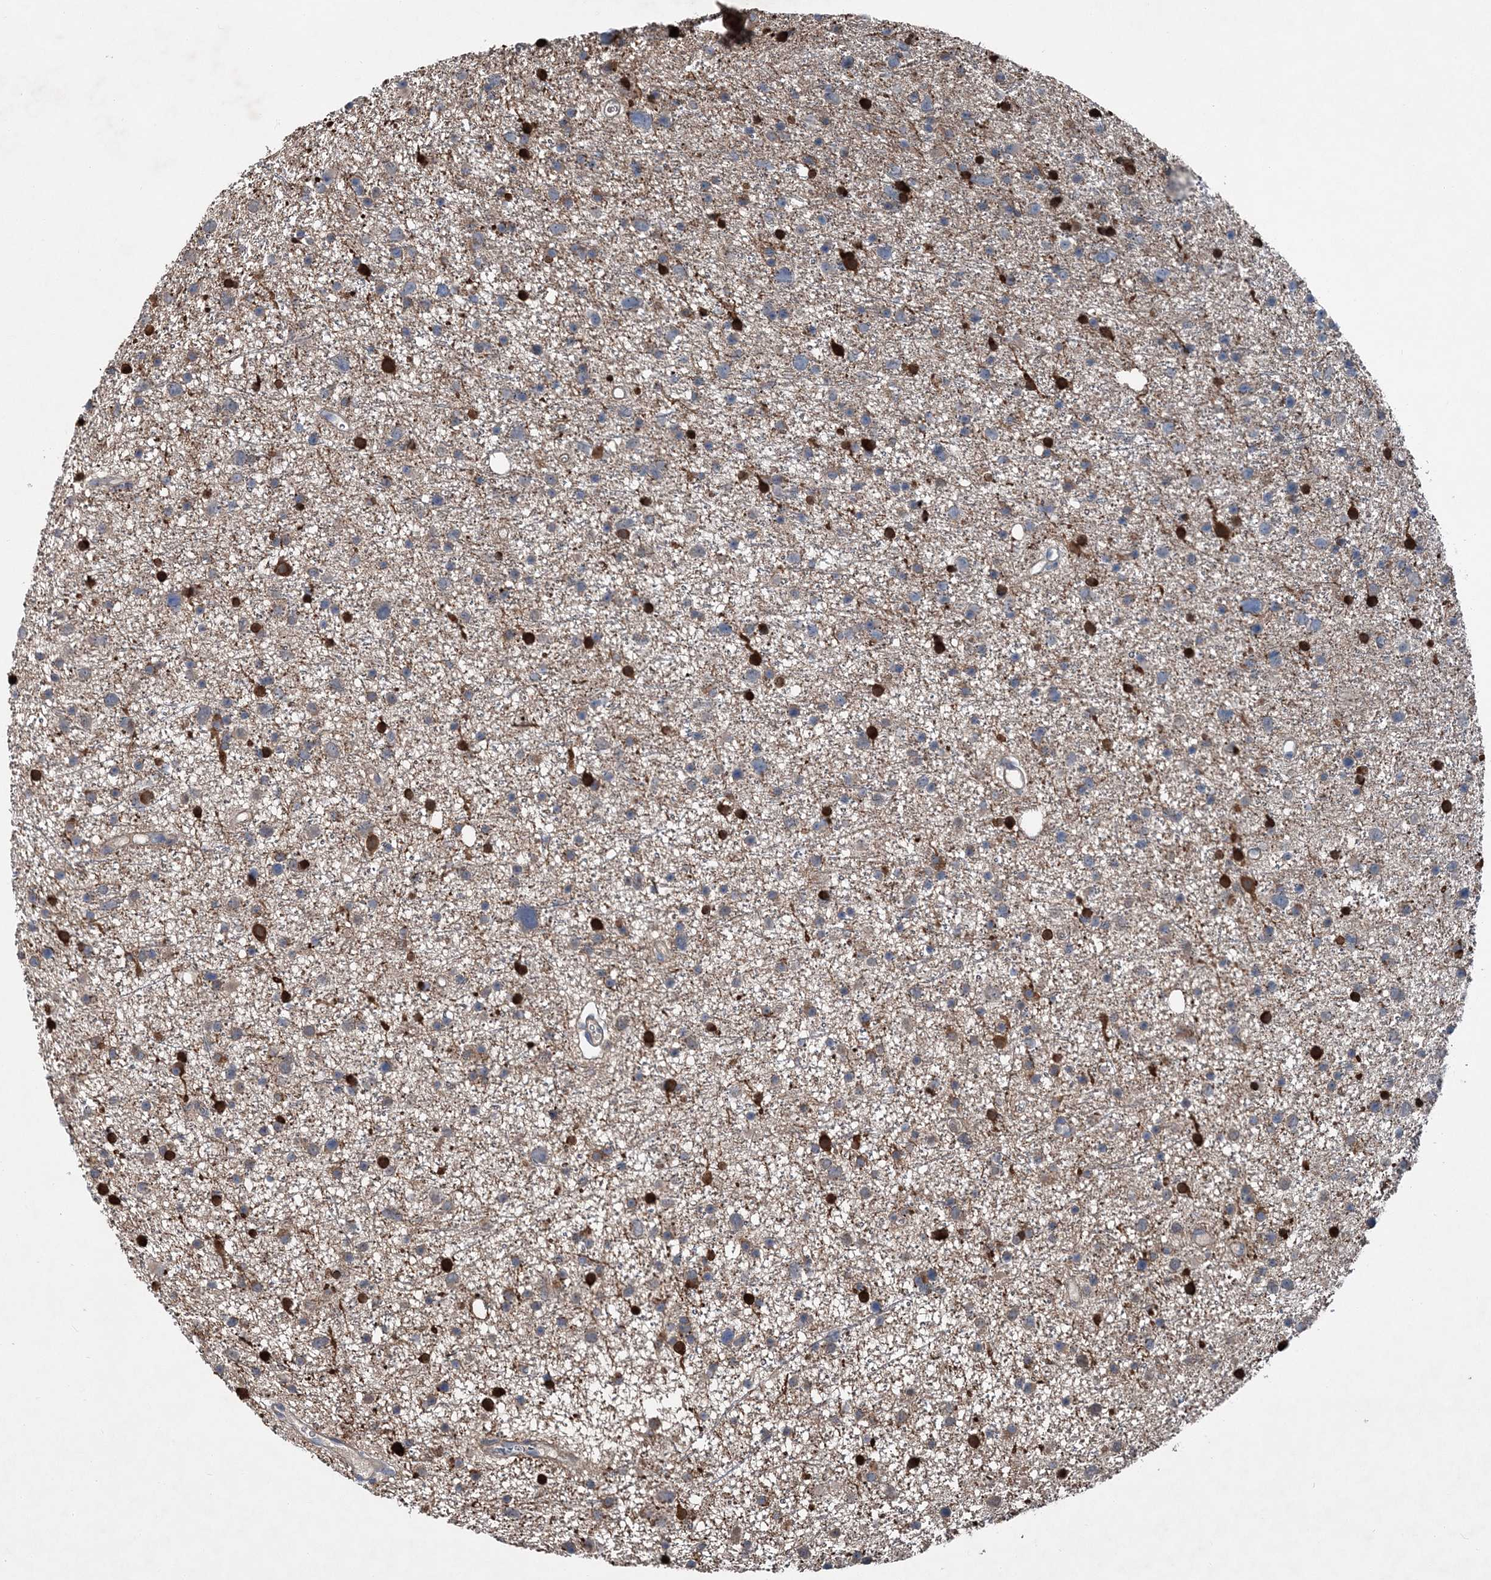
{"staining": {"intensity": "weak", "quantity": "25%-75%", "location": "cytoplasmic/membranous"}, "tissue": "glioma", "cell_type": "Tumor cells", "image_type": "cancer", "snomed": [{"axis": "morphology", "description": "Glioma, malignant, Low grade"}, {"axis": "topography", "description": "Cerebral cortex"}], "caption": "Tumor cells exhibit weak cytoplasmic/membranous staining in about 25%-75% of cells in glioma.", "gene": "SPOPL", "patient": {"sex": "female", "age": 39}}